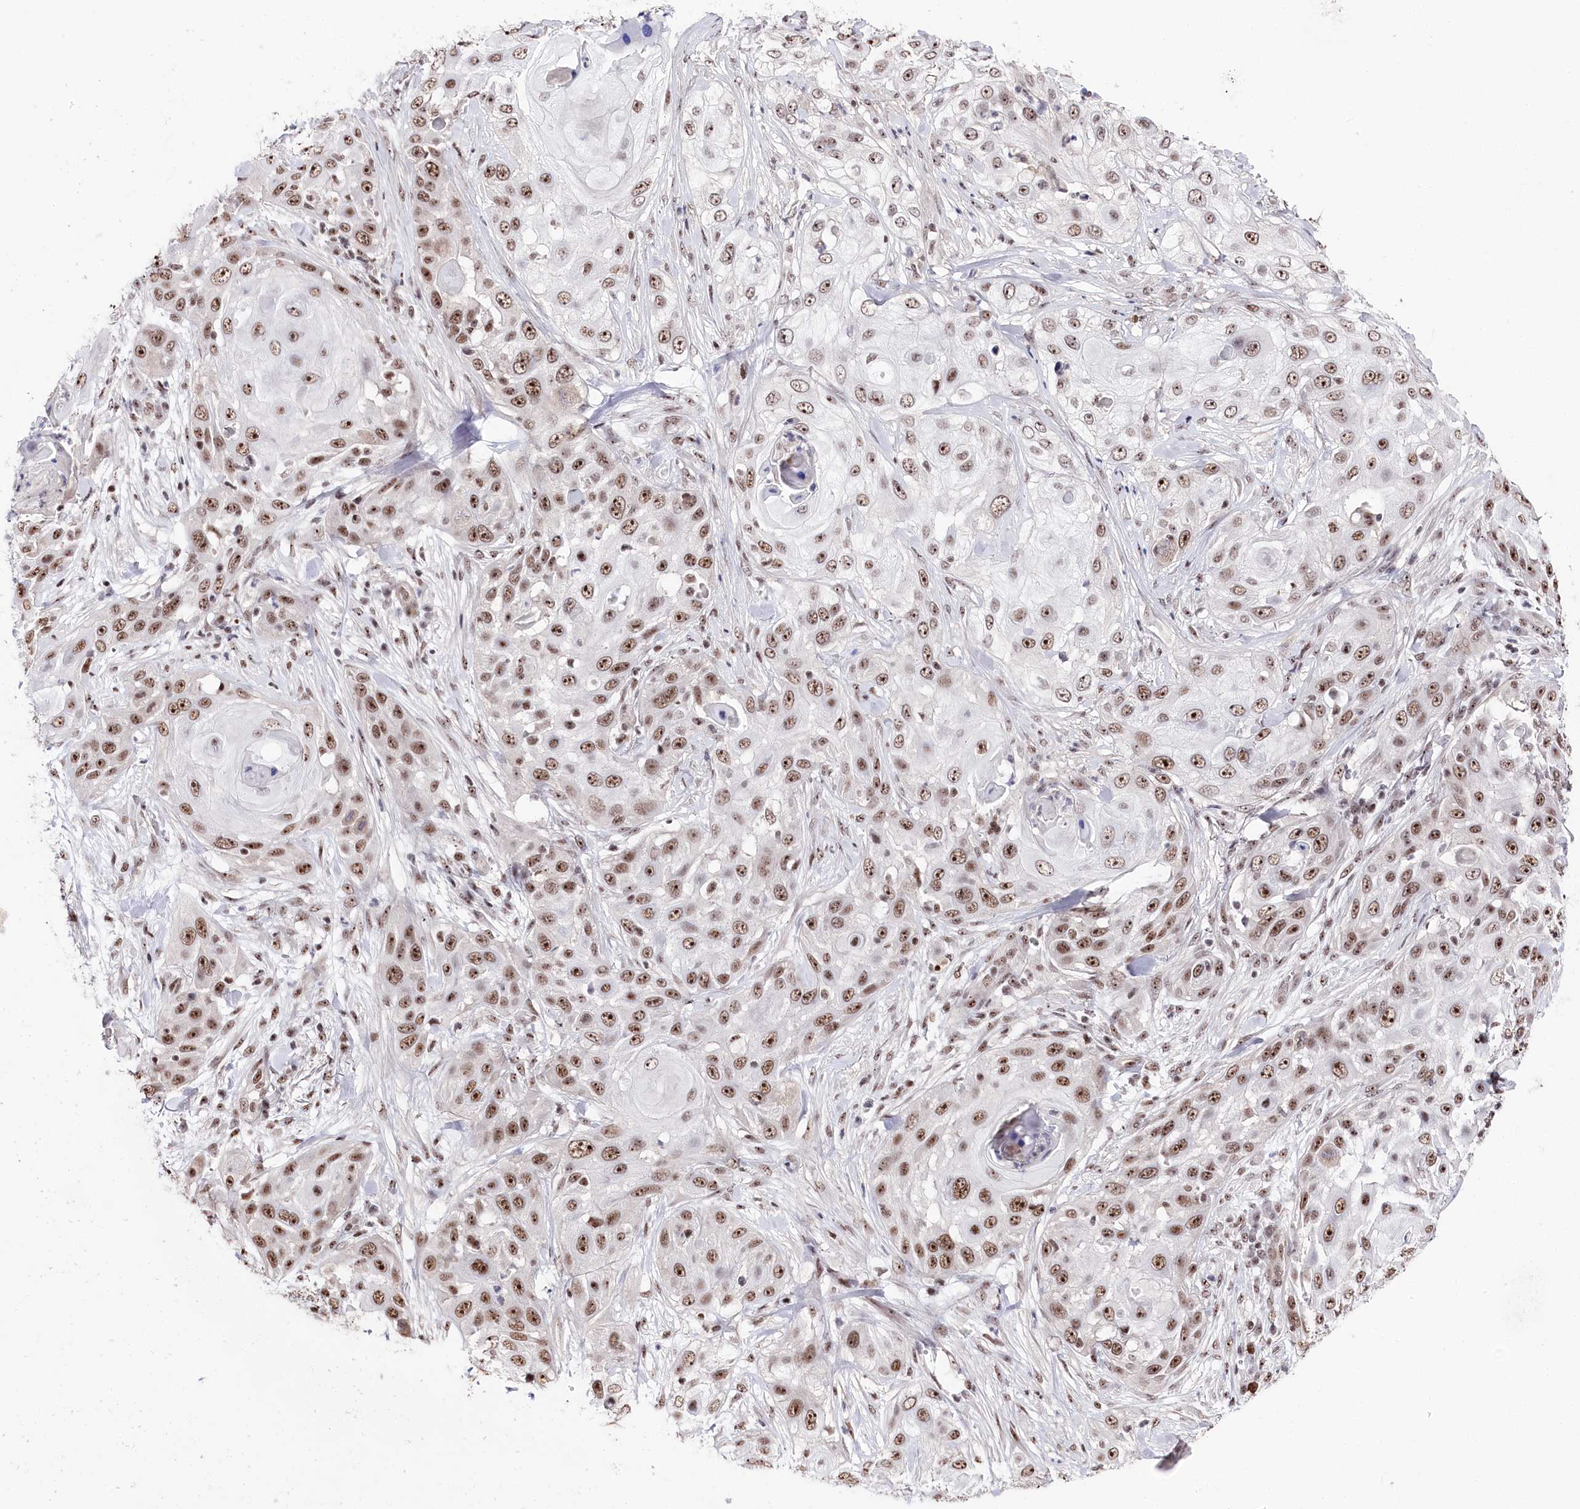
{"staining": {"intensity": "moderate", "quantity": ">75%", "location": "nuclear"}, "tissue": "skin cancer", "cell_type": "Tumor cells", "image_type": "cancer", "snomed": [{"axis": "morphology", "description": "Squamous cell carcinoma, NOS"}, {"axis": "topography", "description": "Skin"}], "caption": "Protein expression analysis of skin cancer (squamous cell carcinoma) displays moderate nuclear expression in about >75% of tumor cells.", "gene": "POLR2H", "patient": {"sex": "female", "age": 44}}